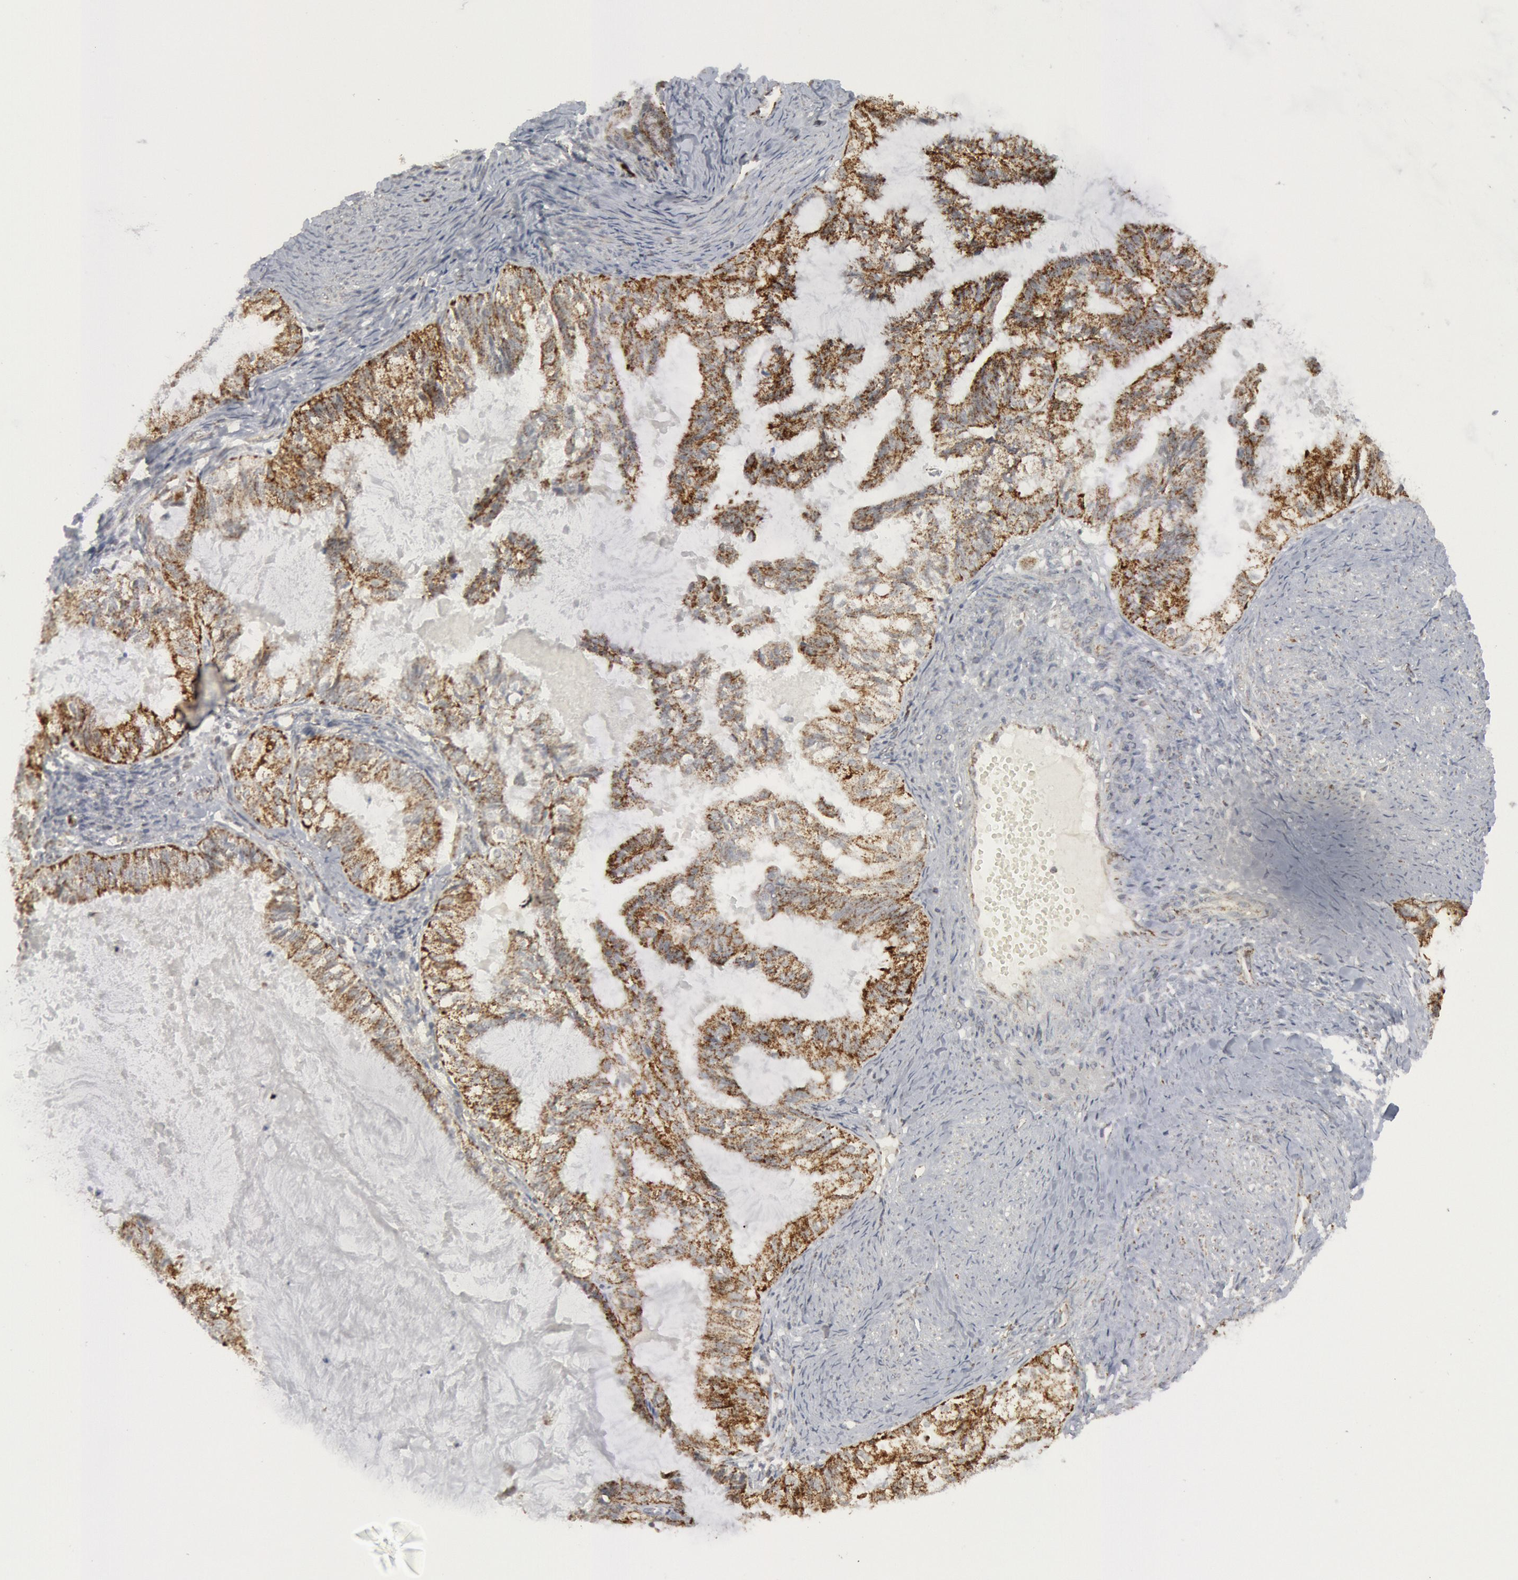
{"staining": {"intensity": "moderate", "quantity": "25%-75%", "location": "cytoplasmic/membranous"}, "tissue": "endometrial cancer", "cell_type": "Tumor cells", "image_type": "cancer", "snomed": [{"axis": "morphology", "description": "Adenocarcinoma, NOS"}, {"axis": "topography", "description": "Endometrium"}], "caption": "DAB (3,3'-diaminobenzidine) immunohistochemical staining of adenocarcinoma (endometrial) shows moderate cytoplasmic/membranous protein positivity in about 25%-75% of tumor cells. The staining was performed using DAB (3,3'-diaminobenzidine) to visualize the protein expression in brown, while the nuclei were stained in blue with hematoxylin (Magnification: 20x).", "gene": "CASP9", "patient": {"sex": "female", "age": 86}}